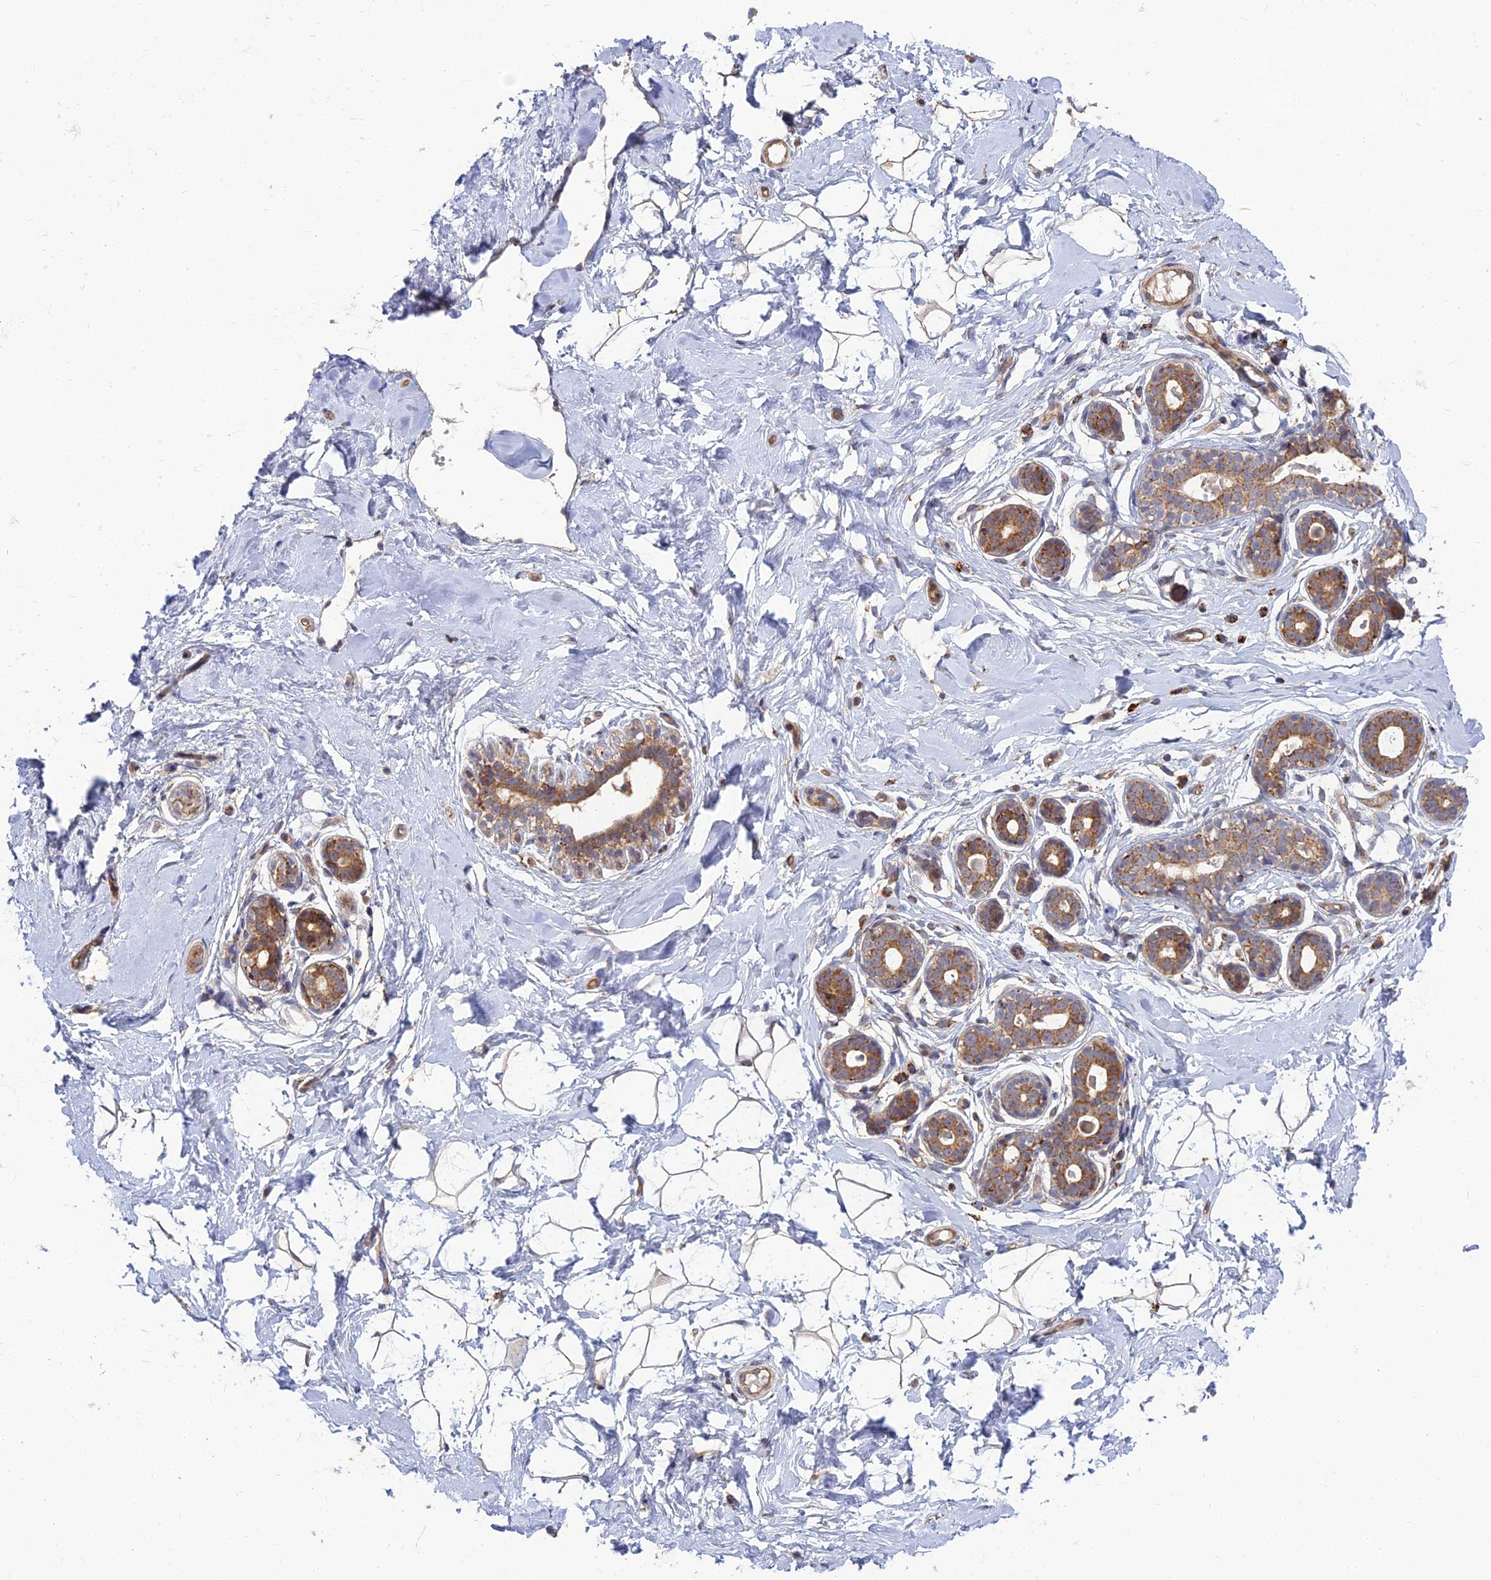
{"staining": {"intensity": "moderate", "quantity": ">75%", "location": "cytoplasmic/membranous"}, "tissue": "breast", "cell_type": "Adipocytes", "image_type": "normal", "snomed": [{"axis": "morphology", "description": "Normal tissue, NOS"}, {"axis": "morphology", "description": "Adenoma, NOS"}, {"axis": "topography", "description": "Breast"}], "caption": "A high-resolution image shows IHC staining of benign breast, which reveals moderate cytoplasmic/membranous staining in approximately >75% of adipocytes.", "gene": "RIC8B", "patient": {"sex": "female", "age": 23}}